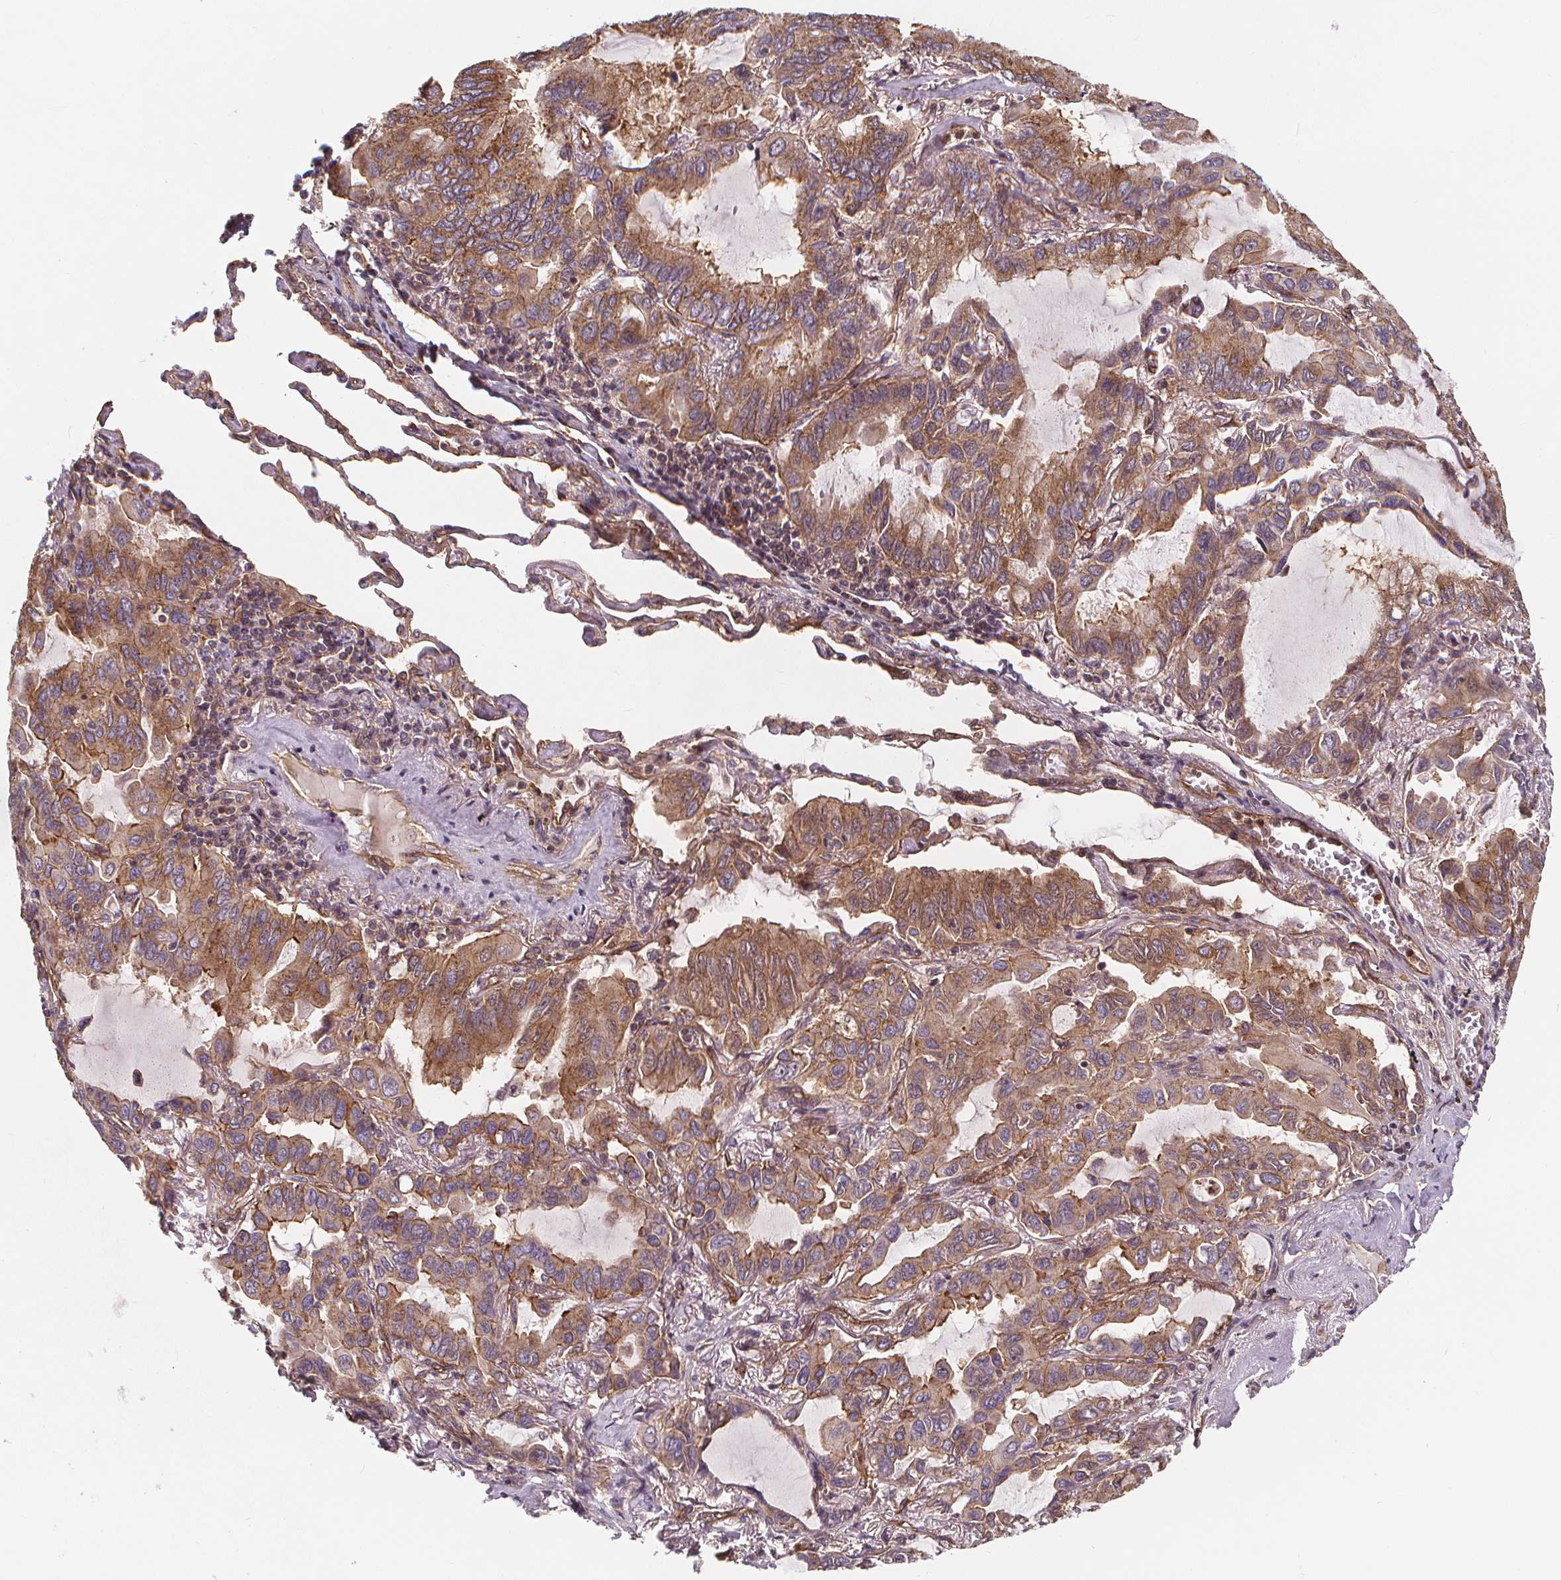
{"staining": {"intensity": "moderate", "quantity": ">75%", "location": "cytoplasmic/membranous"}, "tissue": "lung cancer", "cell_type": "Tumor cells", "image_type": "cancer", "snomed": [{"axis": "morphology", "description": "Adenocarcinoma, NOS"}, {"axis": "topography", "description": "Lung"}], "caption": "A high-resolution histopathology image shows immunohistochemistry staining of lung adenocarcinoma, which exhibits moderate cytoplasmic/membranous staining in approximately >75% of tumor cells. The staining was performed using DAB (3,3'-diaminobenzidine), with brown indicating positive protein expression. Nuclei are stained blue with hematoxylin.", "gene": "CLINT1", "patient": {"sex": "male", "age": 64}}